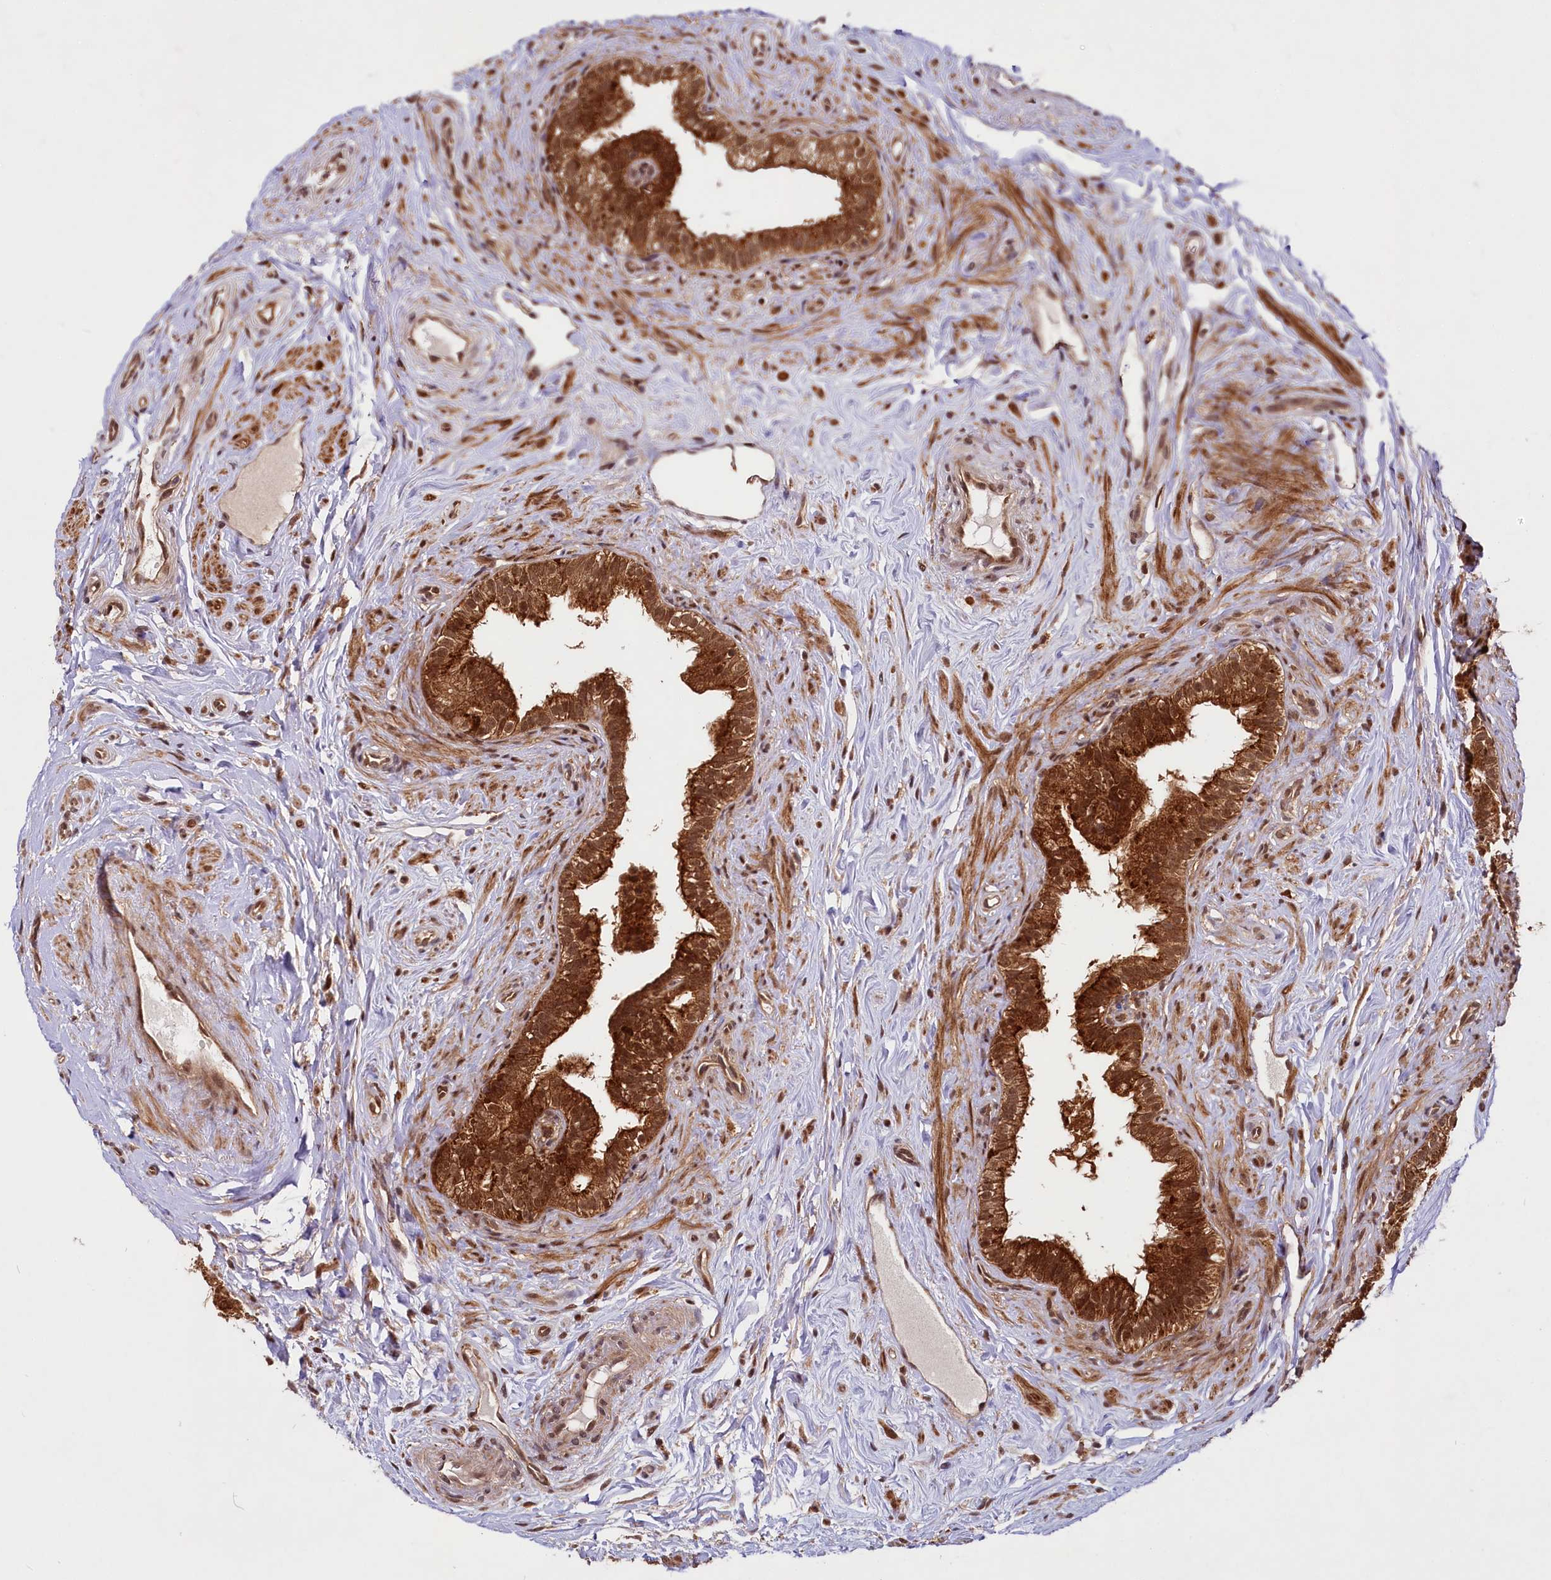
{"staining": {"intensity": "strong", "quantity": ">75%", "location": "cytoplasmic/membranous,nuclear"}, "tissue": "epididymis", "cell_type": "Glandular cells", "image_type": "normal", "snomed": [{"axis": "morphology", "description": "Normal tissue, NOS"}, {"axis": "topography", "description": "Epididymis"}], "caption": "An image showing strong cytoplasmic/membranous,nuclear positivity in approximately >75% of glandular cells in benign epididymis, as visualized by brown immunohistochemical staining.", "gene": "UBE3A", "patient": {"sex": "male", "age": 84}}